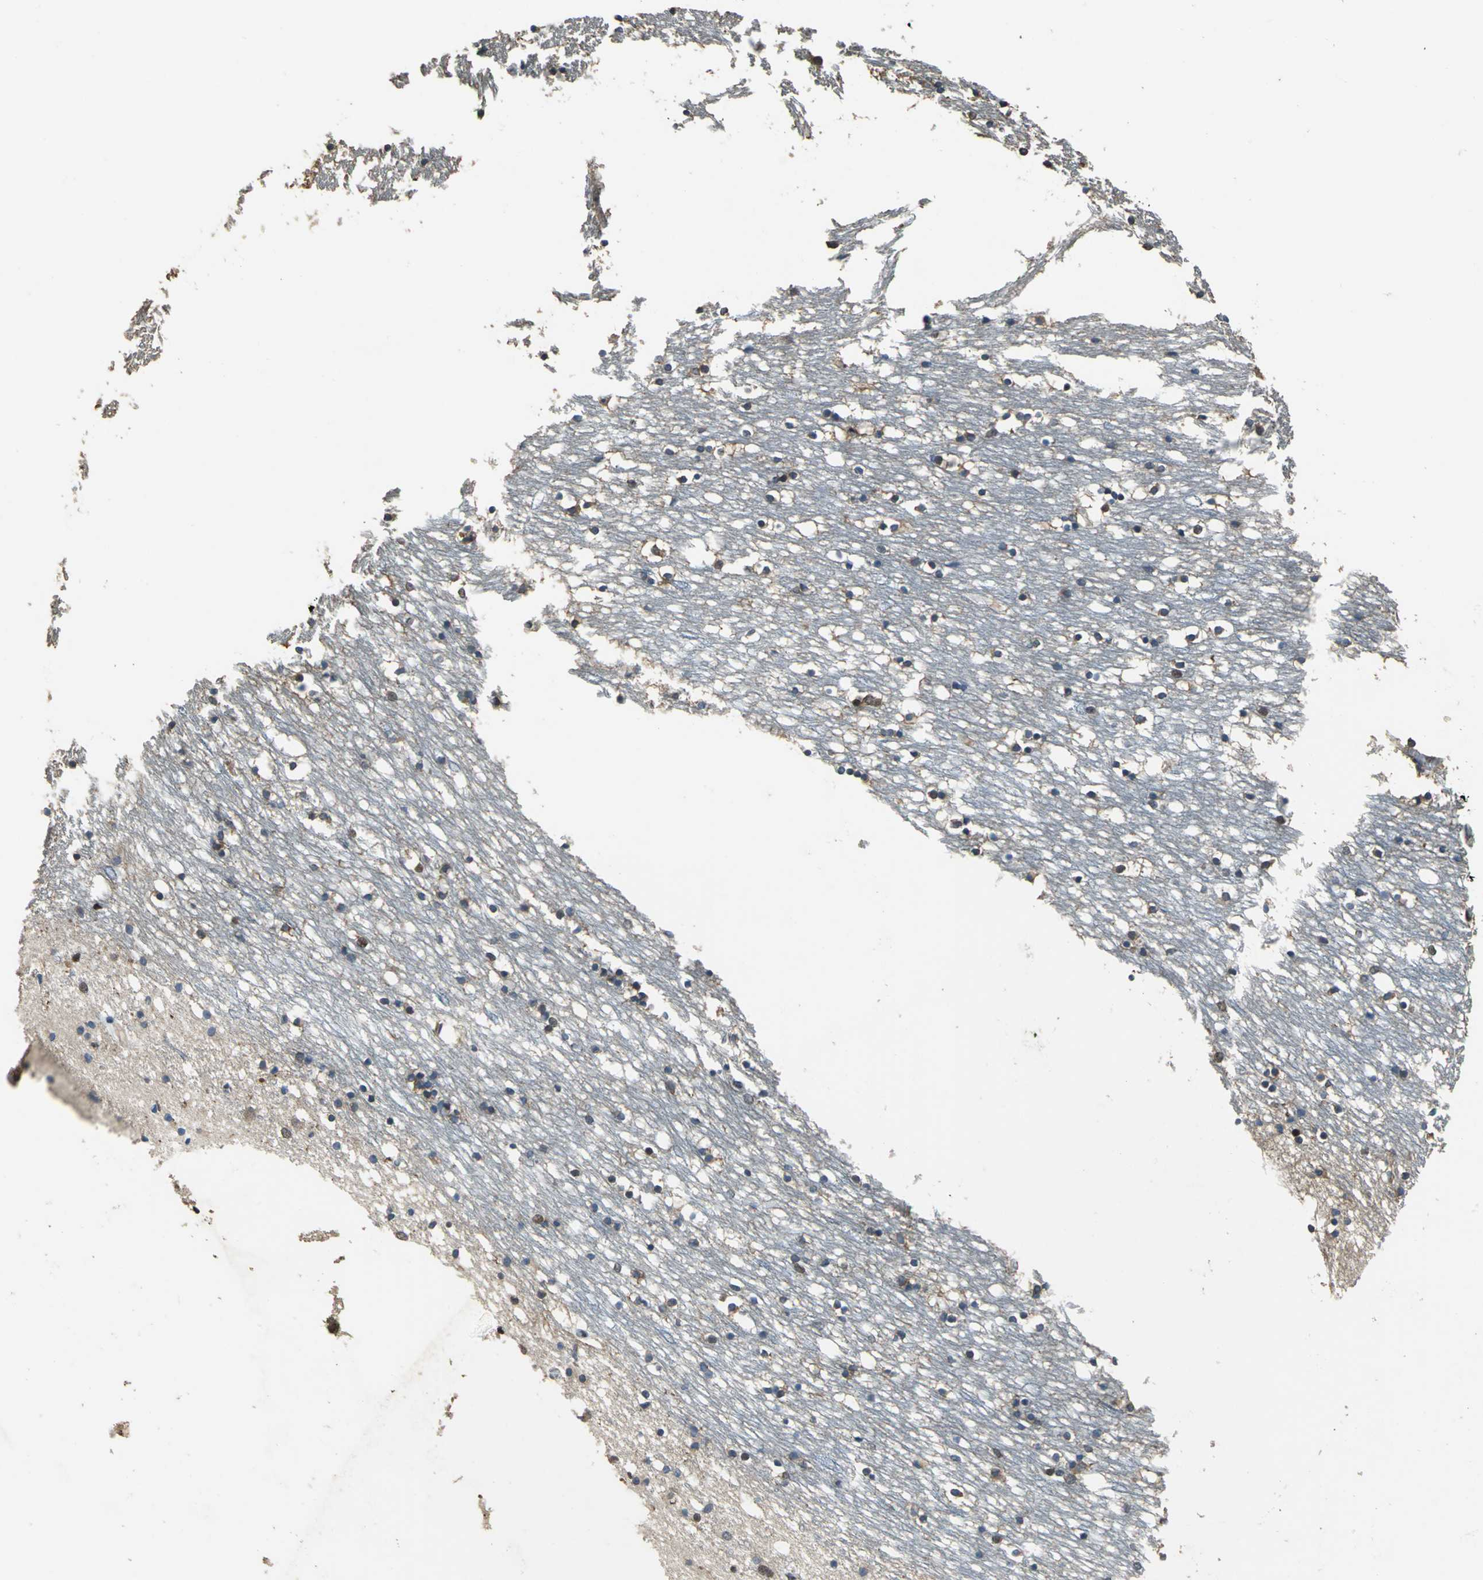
{"staining": {"intensity": "weak", "quantity": "25%-75%", "location": "nuclear"}, "tissue": "caudate", "cell_type": "Glial cells", "image_type": "normal", "snomed": [{"axis": "morphology", "description": "Normal tissue, NOS"}, {"axis": "topography", "description": "Lateral ventricle wall"}], "caption": "Immunohistochemistry image of normal caudate stained for a protein (brown), which shows low levels of weak nuclear staining in about 25%-75% of glial cells.", "gene": "MIS18BP1", "patient": {"sex": "male", "age": 45}}